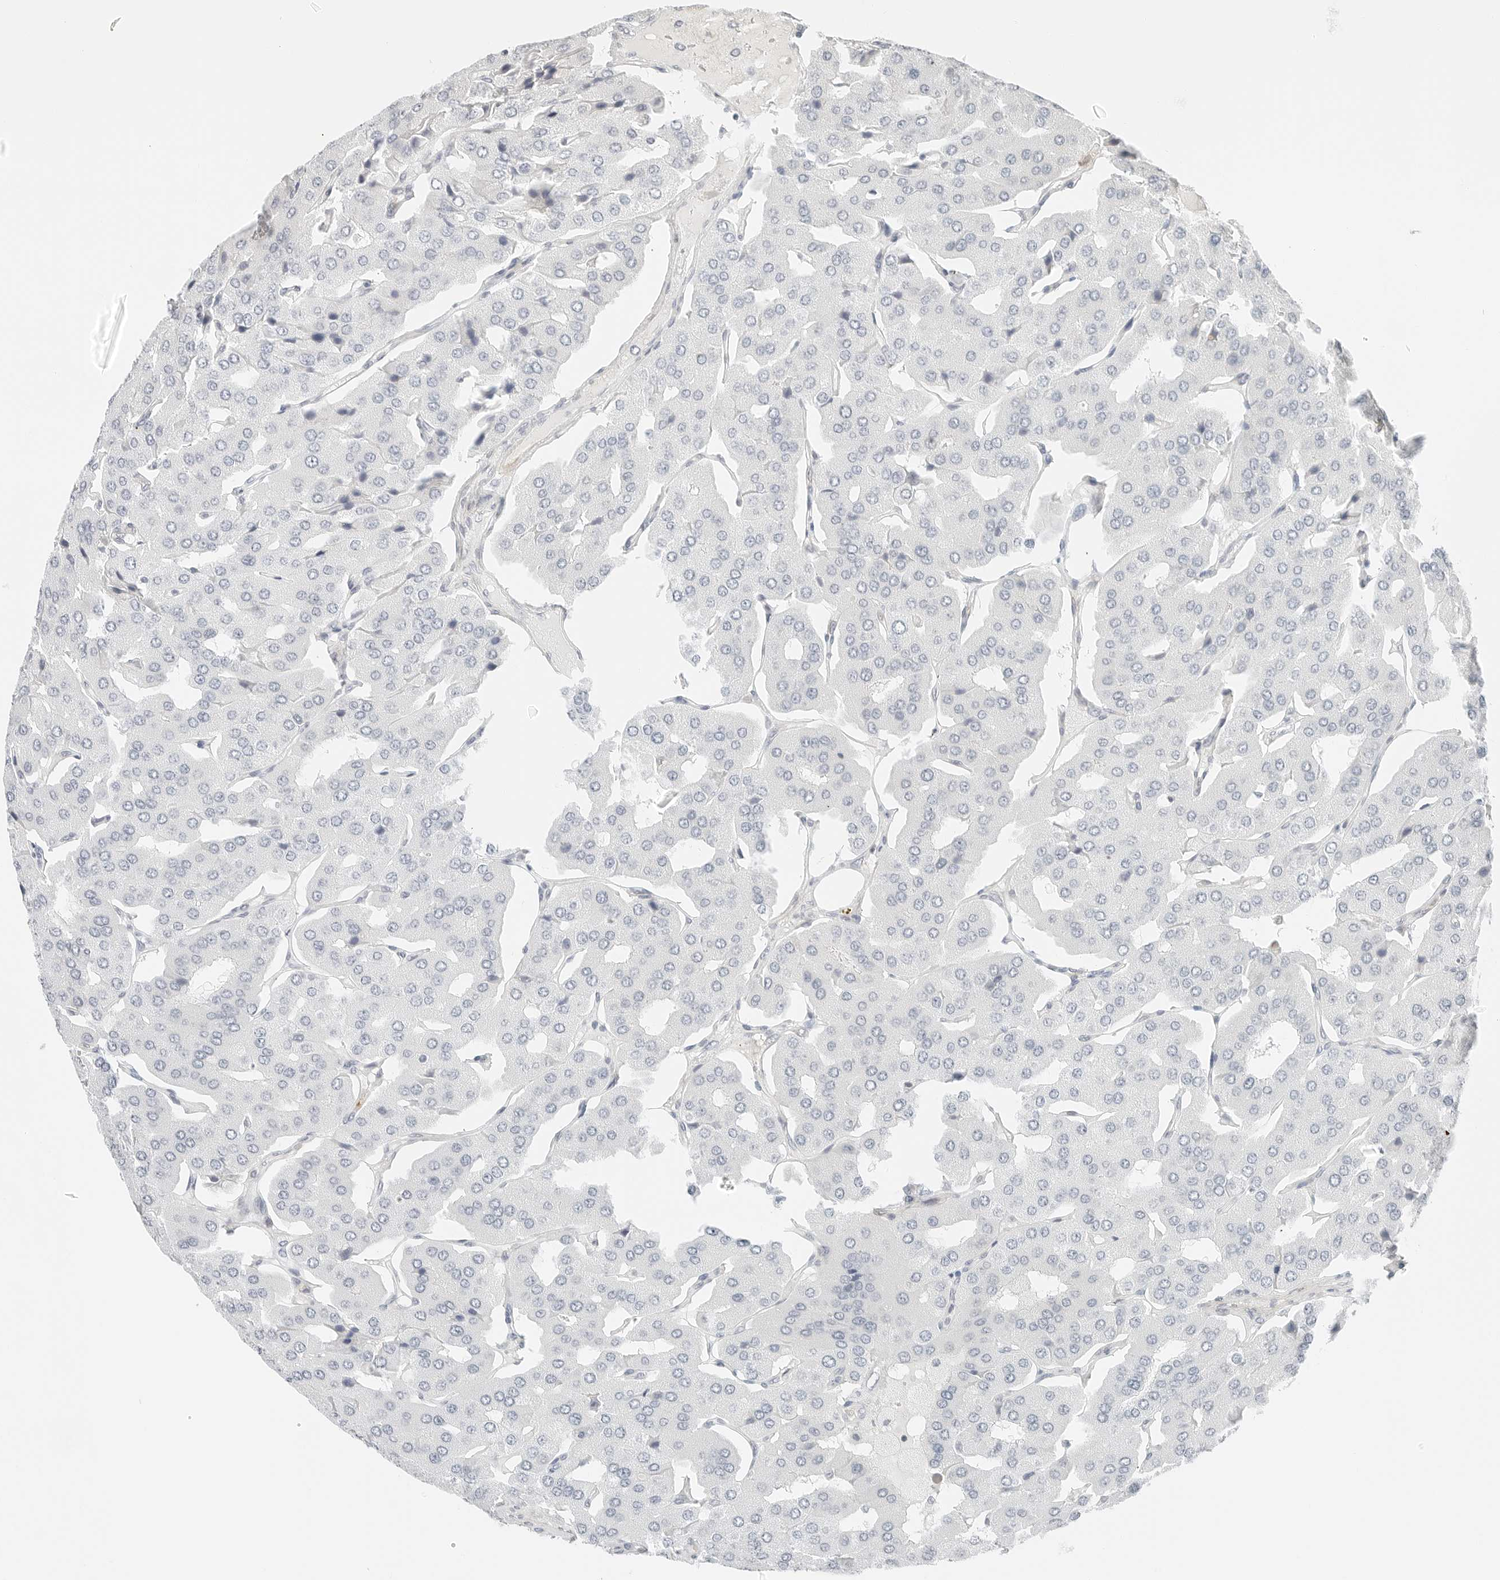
{"staining": {"intensity": "negative", "quantity": "none", "location": "none"}, "tissue": "parathyroid gland", "cell_type": "Glandular cells", "image_type": "normal", "snomed": [{"axis": "morphology", "description": "Normal tissue, NOS"}, {"axis": "morphology", "description": "Adenoma, NOS"}, {"axis": "topography", "description": "Parathyroid gland"}], "caption": "Immunohistochemistry (IHC) of normal parathyroid gland demonstrates no expression in glandular cells.", "gene": "IQCC", "patient": {"sex": "female", "age": 86}}